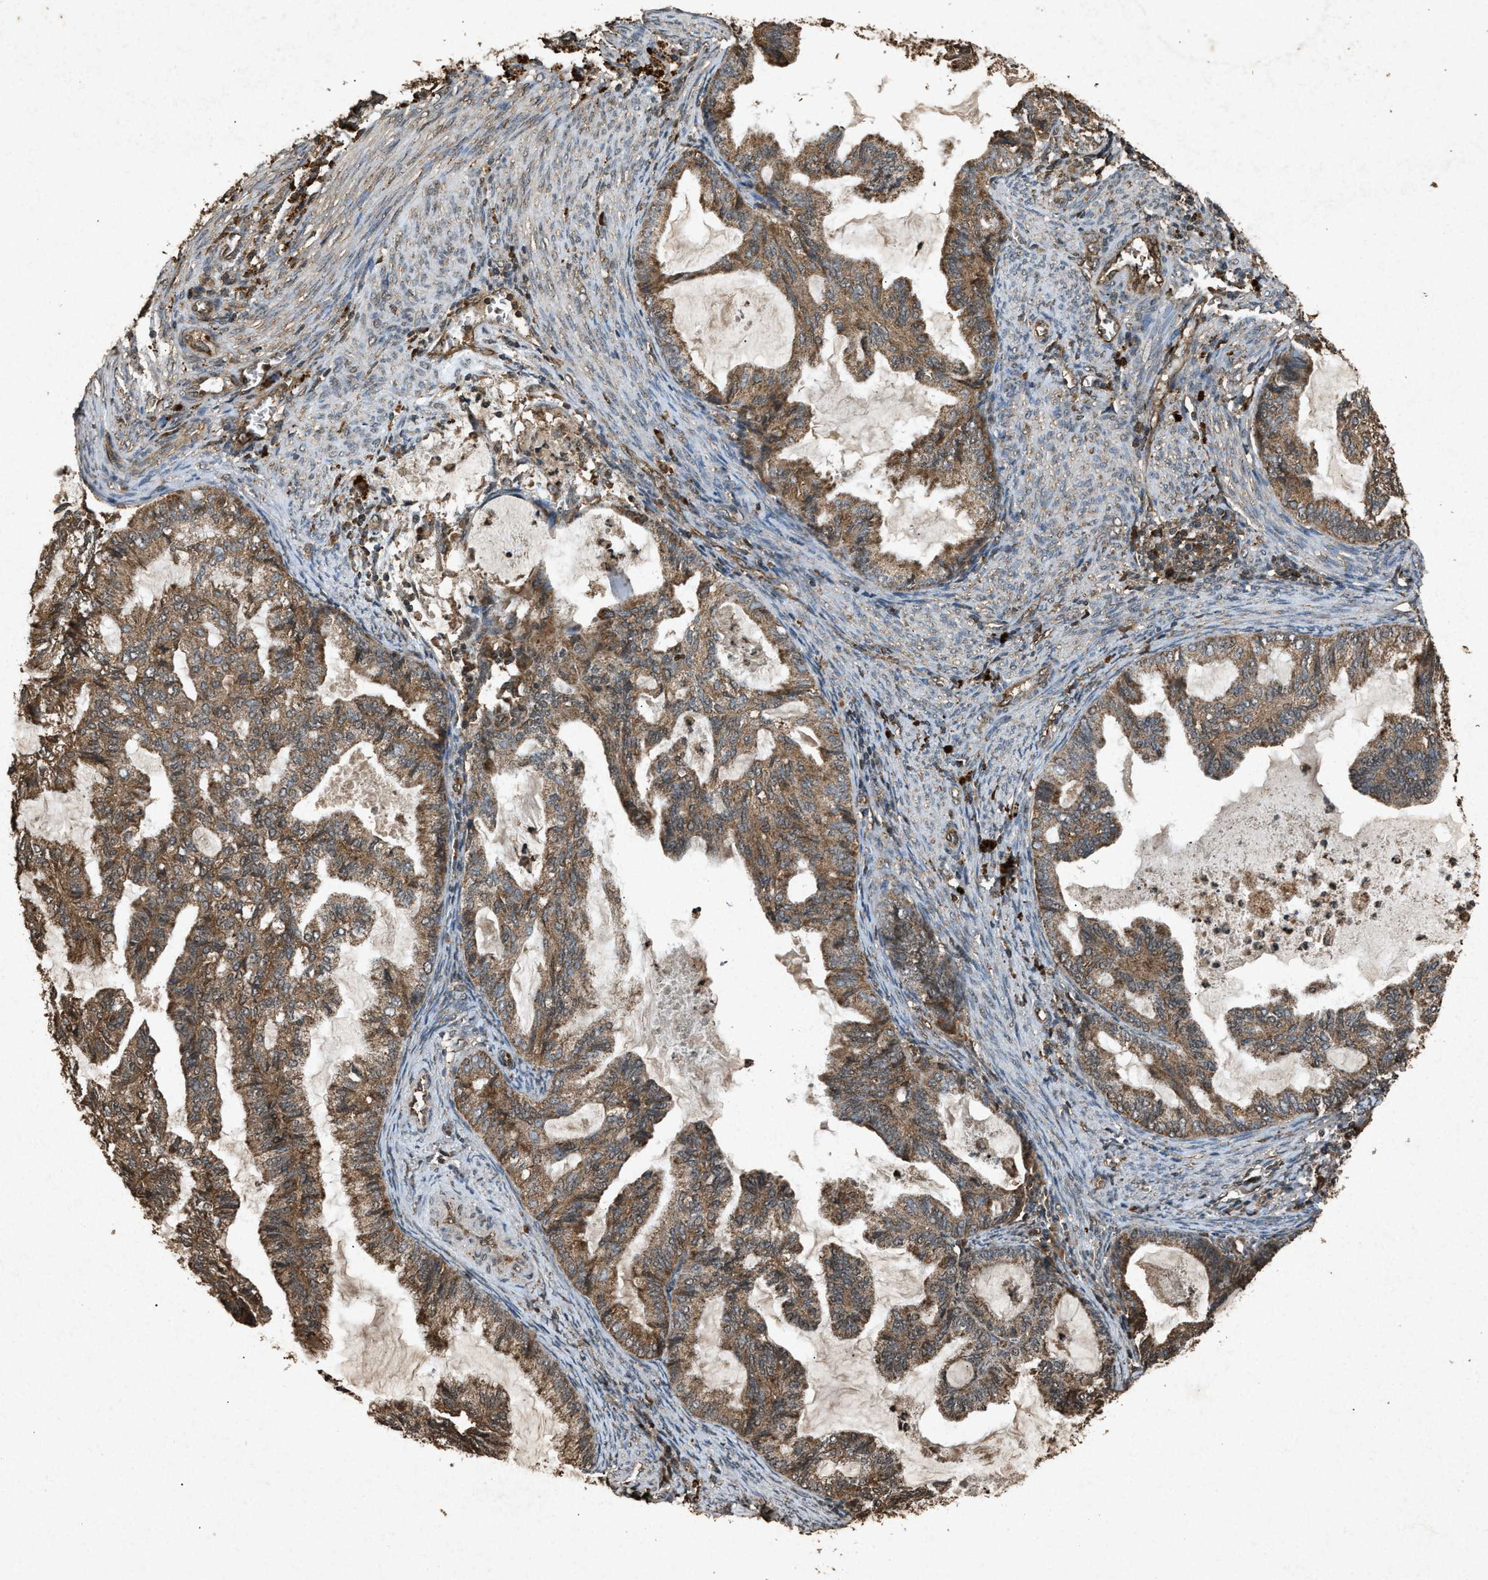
{"staining": {"intensity": "moderate", "quantity": ">75%", "location": "cytoplasmic/membranous"}, "tissue": "cervical cancer", "cell_type": "Tumor cells", "image_type": "cancer", "snomed": [{"axis": "morphology", "description": "Normal tissue, NOS"}, {"axis": "morphology", "description": "Adenocarcinoma, NOS"}, {"axis": "topography", "description": "Cervix"}, {"axis": "topography", "description": "Endometrium"}], "caption": "Immunohistochemistry of human cervical cancer exhibits medium levels of moderate cytoplasmic/membranous positivity in about >75% of tumor cells.", "gene": "OAS1", "patient": {"sex": "female", "age": 86}}